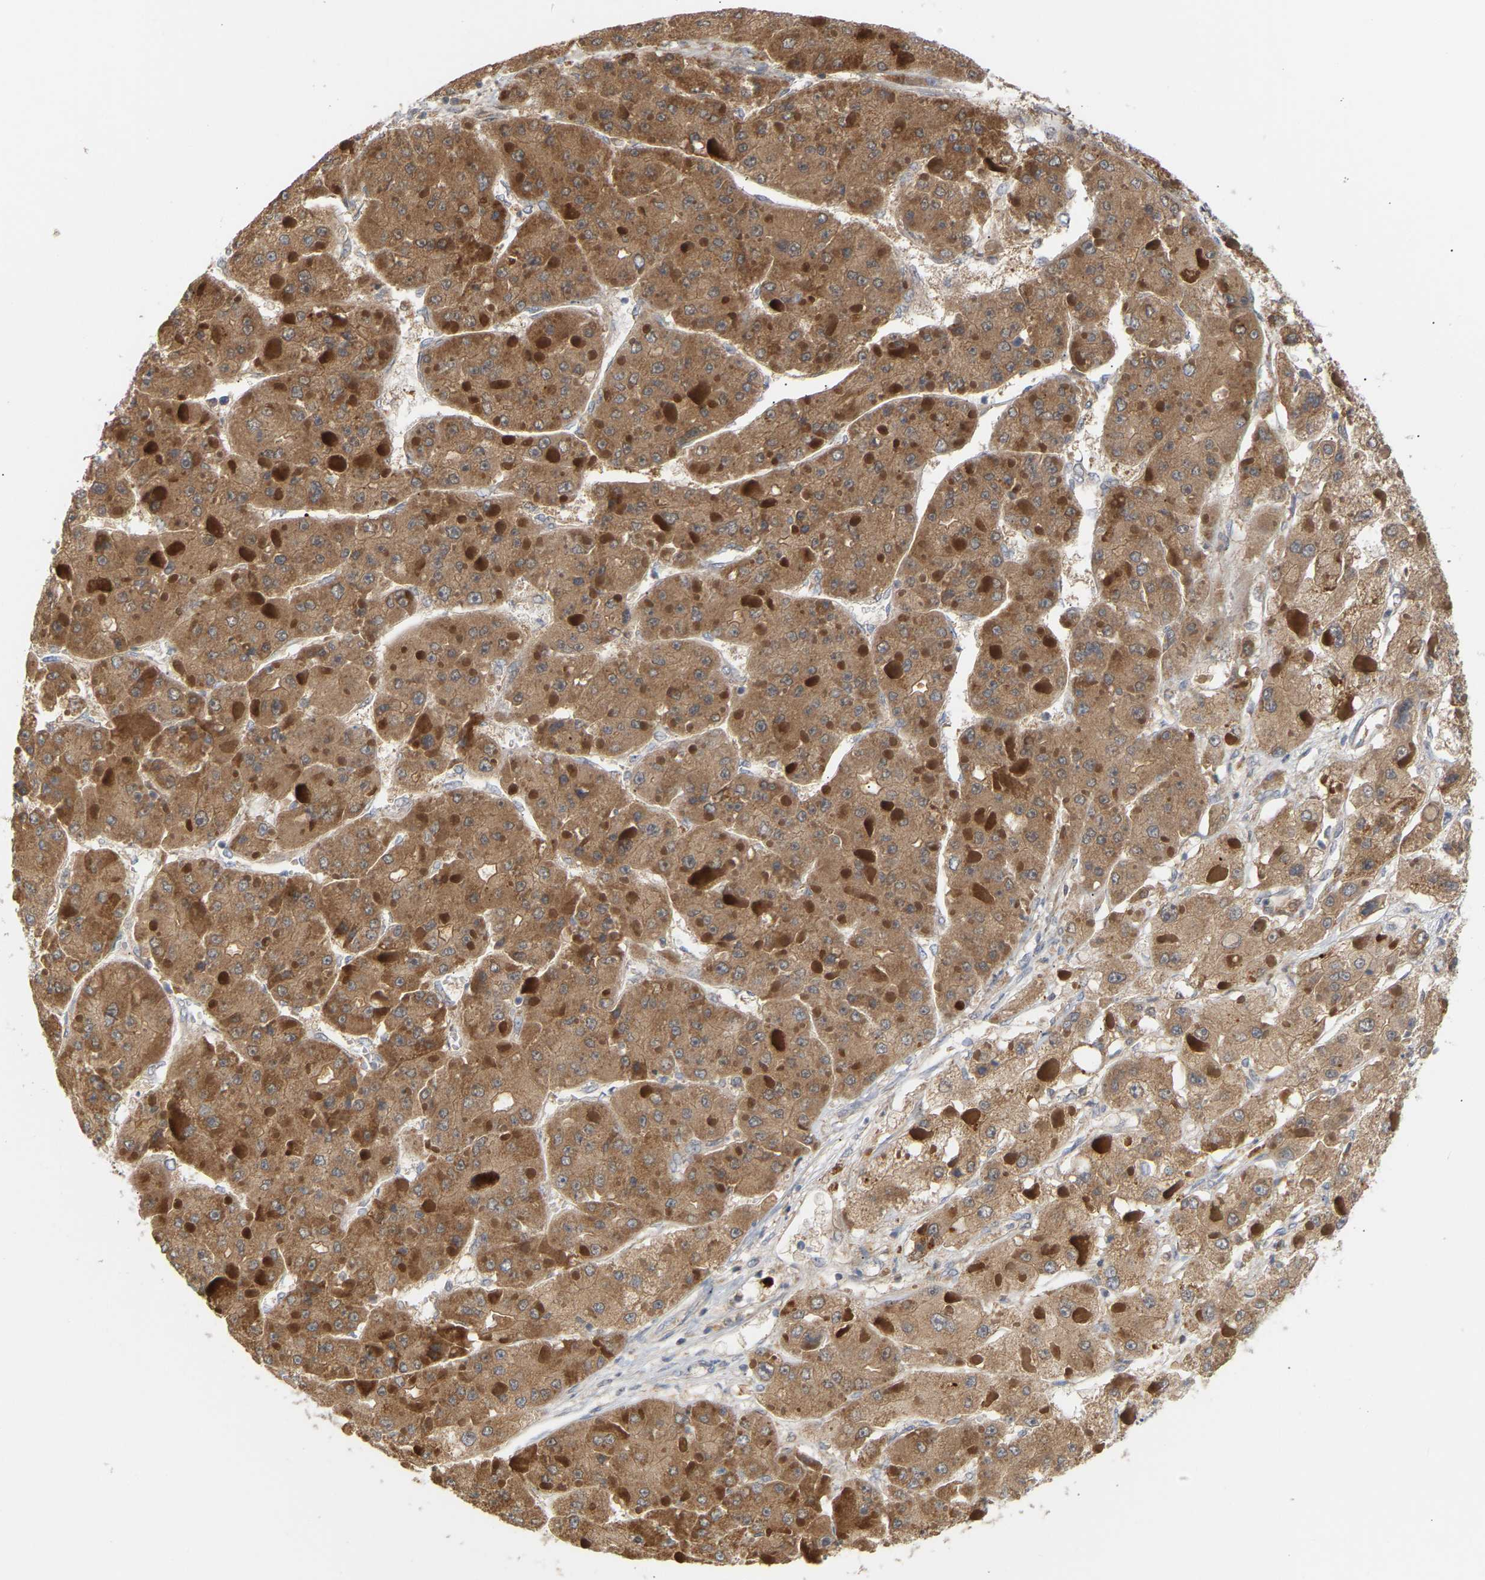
{"staining": {"intensity": "moderate", "quantity": ">75%", "location": "cytoplasmic/membranous"}, "tissue": "liver cancer", "cell_type": "Tumor cells", "image_type": "cancer", "snomed": [{"axis": "morphology", "description": "Carcinoma, Hepatocellular, NOS"}, {"axis": "topography", "description": "Liver"}], "caption": "A brown stain highlights moderate cytoplasmic/membranous staining of a protein in hepatocellular carcinoma (liver) tumor cells.", "gene": "TPMT", "patient": {"sex": "female", "age": 73}}